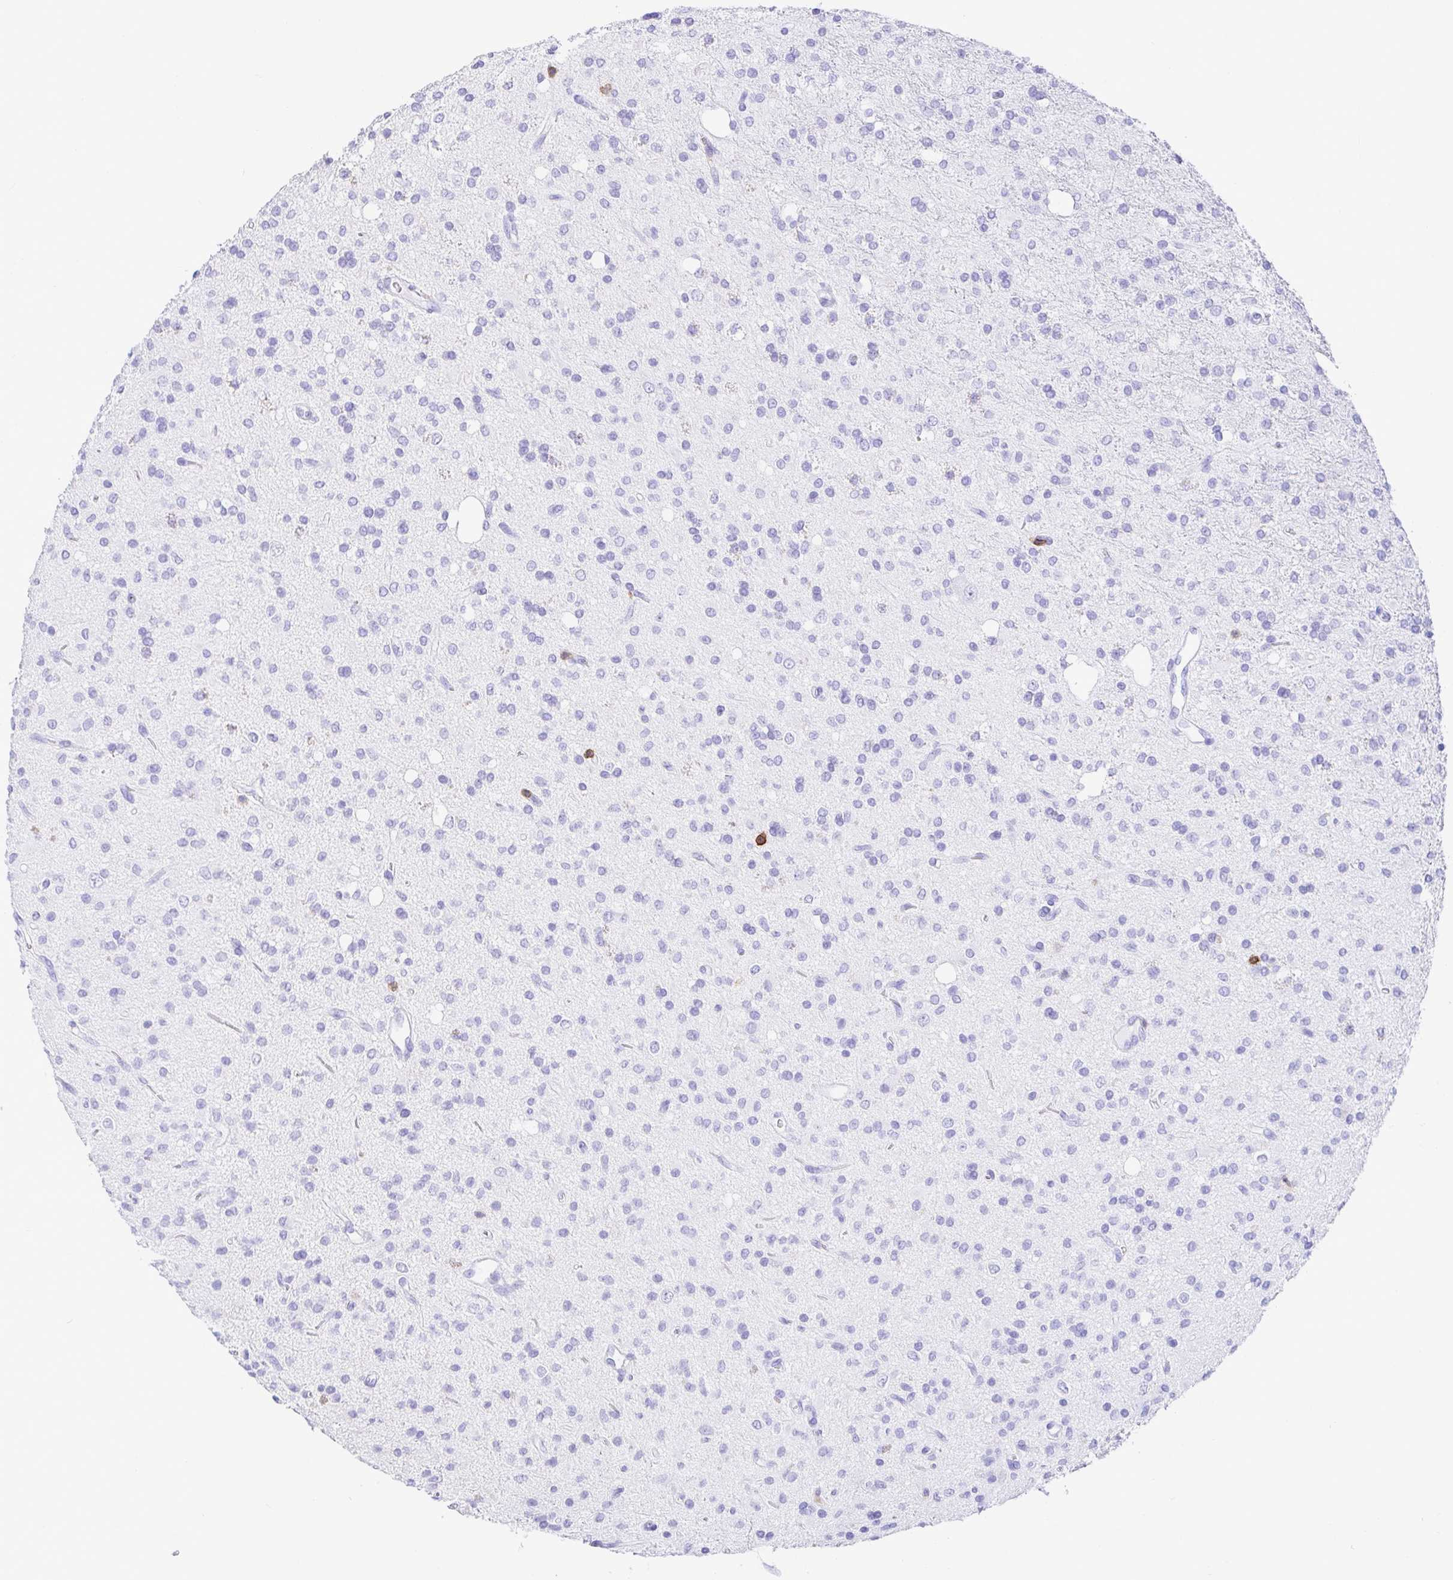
{"staining": {"intensity": "negative", "quantity": "none", "location": "none"}, "tissue": "glioma", "cell_type": "Tumor cells", "image_type": "cancer", "snomed": [{"axis": "morphology", "description": "Glioma, malignant, Low grade"}, {"axis": "topography", "description": "Brain"}], "caption": "Immunohistochemistry photomicrograph of neoplastic tissue: human low-grade glioma (malignant) stained with DAB reveals no significant protein positivity in tumor cells.", "gene": "CD5", "patient": {"sex": "female", "age": 33}}